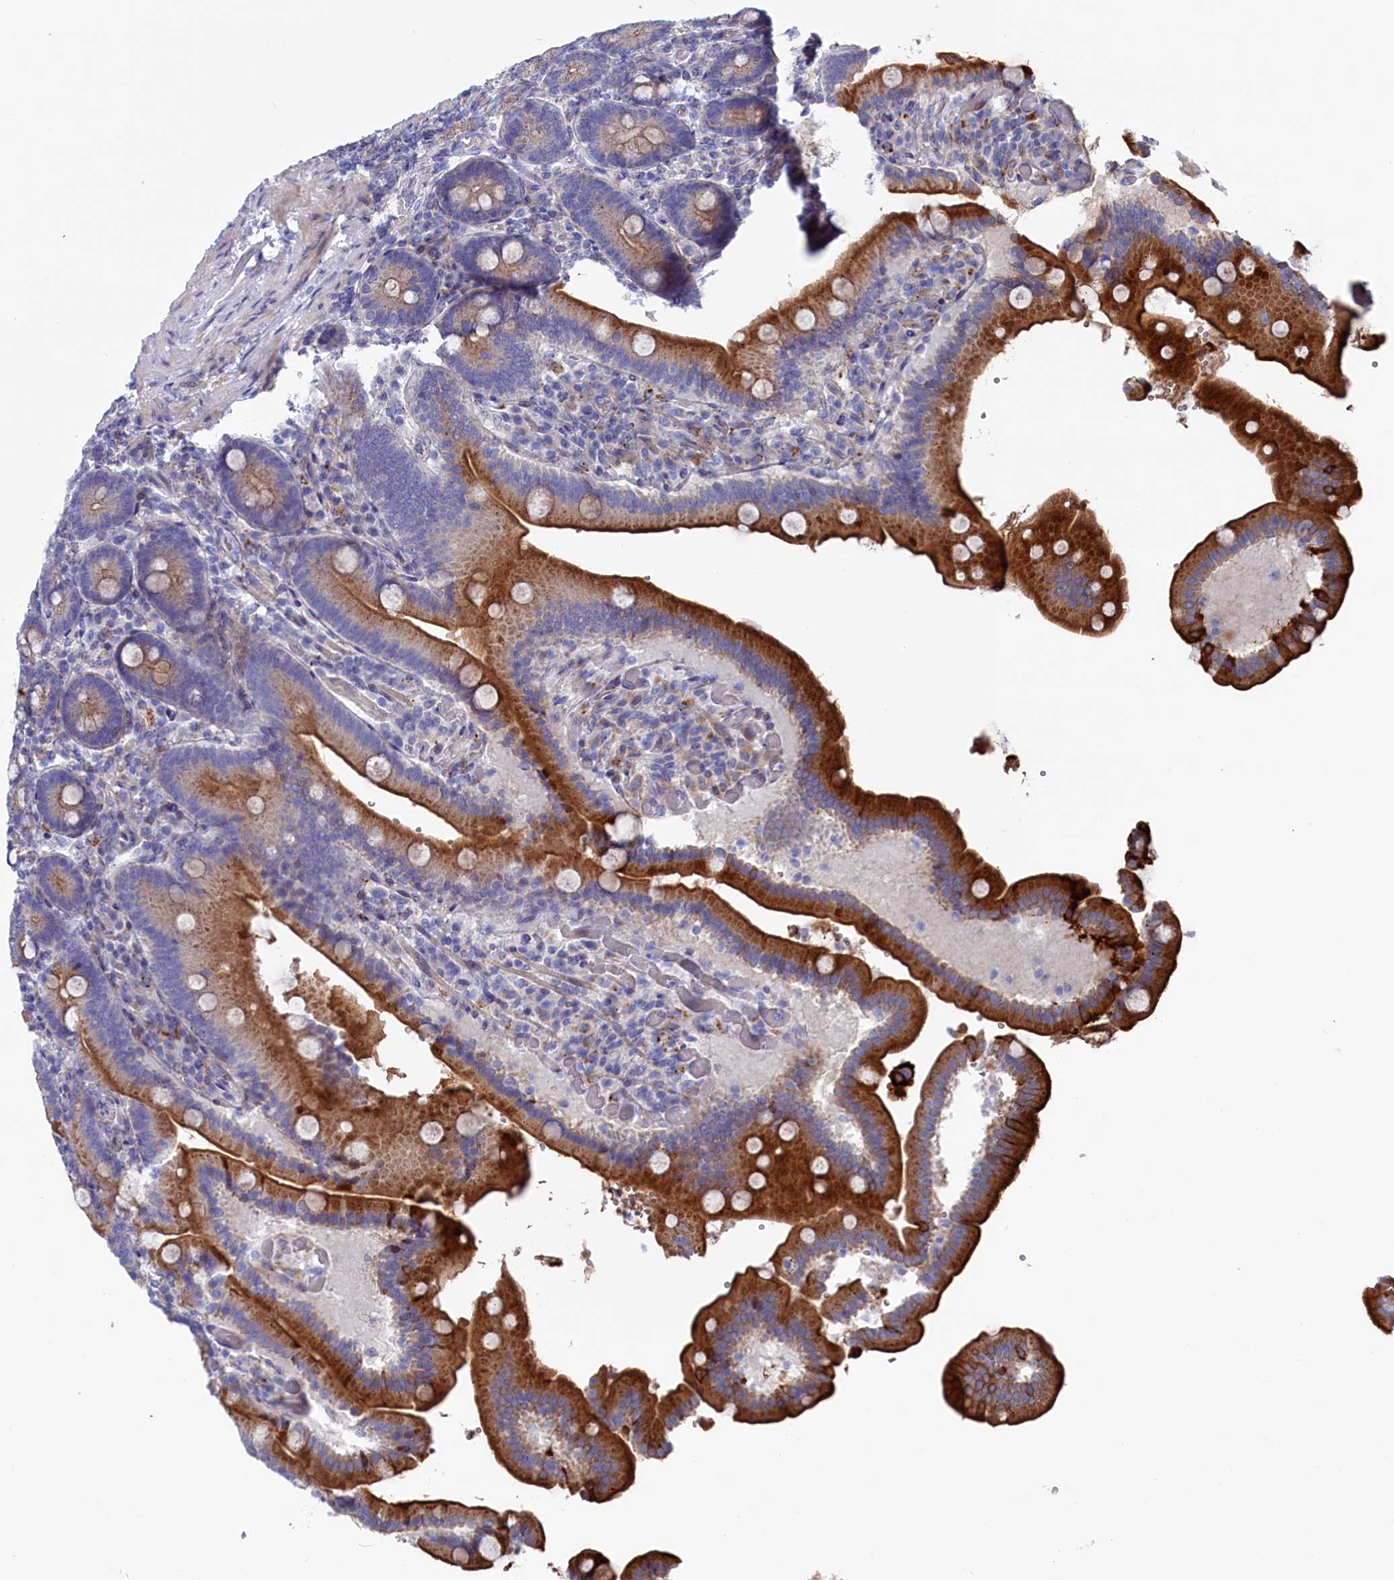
{"staining": {"intensity": "strong", "quantity": ">75%", "location": "cytoplasmic/membranous"}, "tissue": "duodenum", "cell_type": "Glandular cells", "image_type": "normal", "snomed": [{"axis": "morphology", "description": "Normal tissue, NOS"}, {"axis": "topography", "description": "Duodenum"}], "caption": "Unremarkable duodenum reveals strong cytoplasmic/membranous expression in about >75% of glandular cells The protein is stained brown, and the nuclei are stained in blue (DAB (3,3'-diaminobenzidine) IHC with brightfield microscopy, high magnification)..", "gene": "NUDT7", "patient": {"sex": "female", "age": 62}}